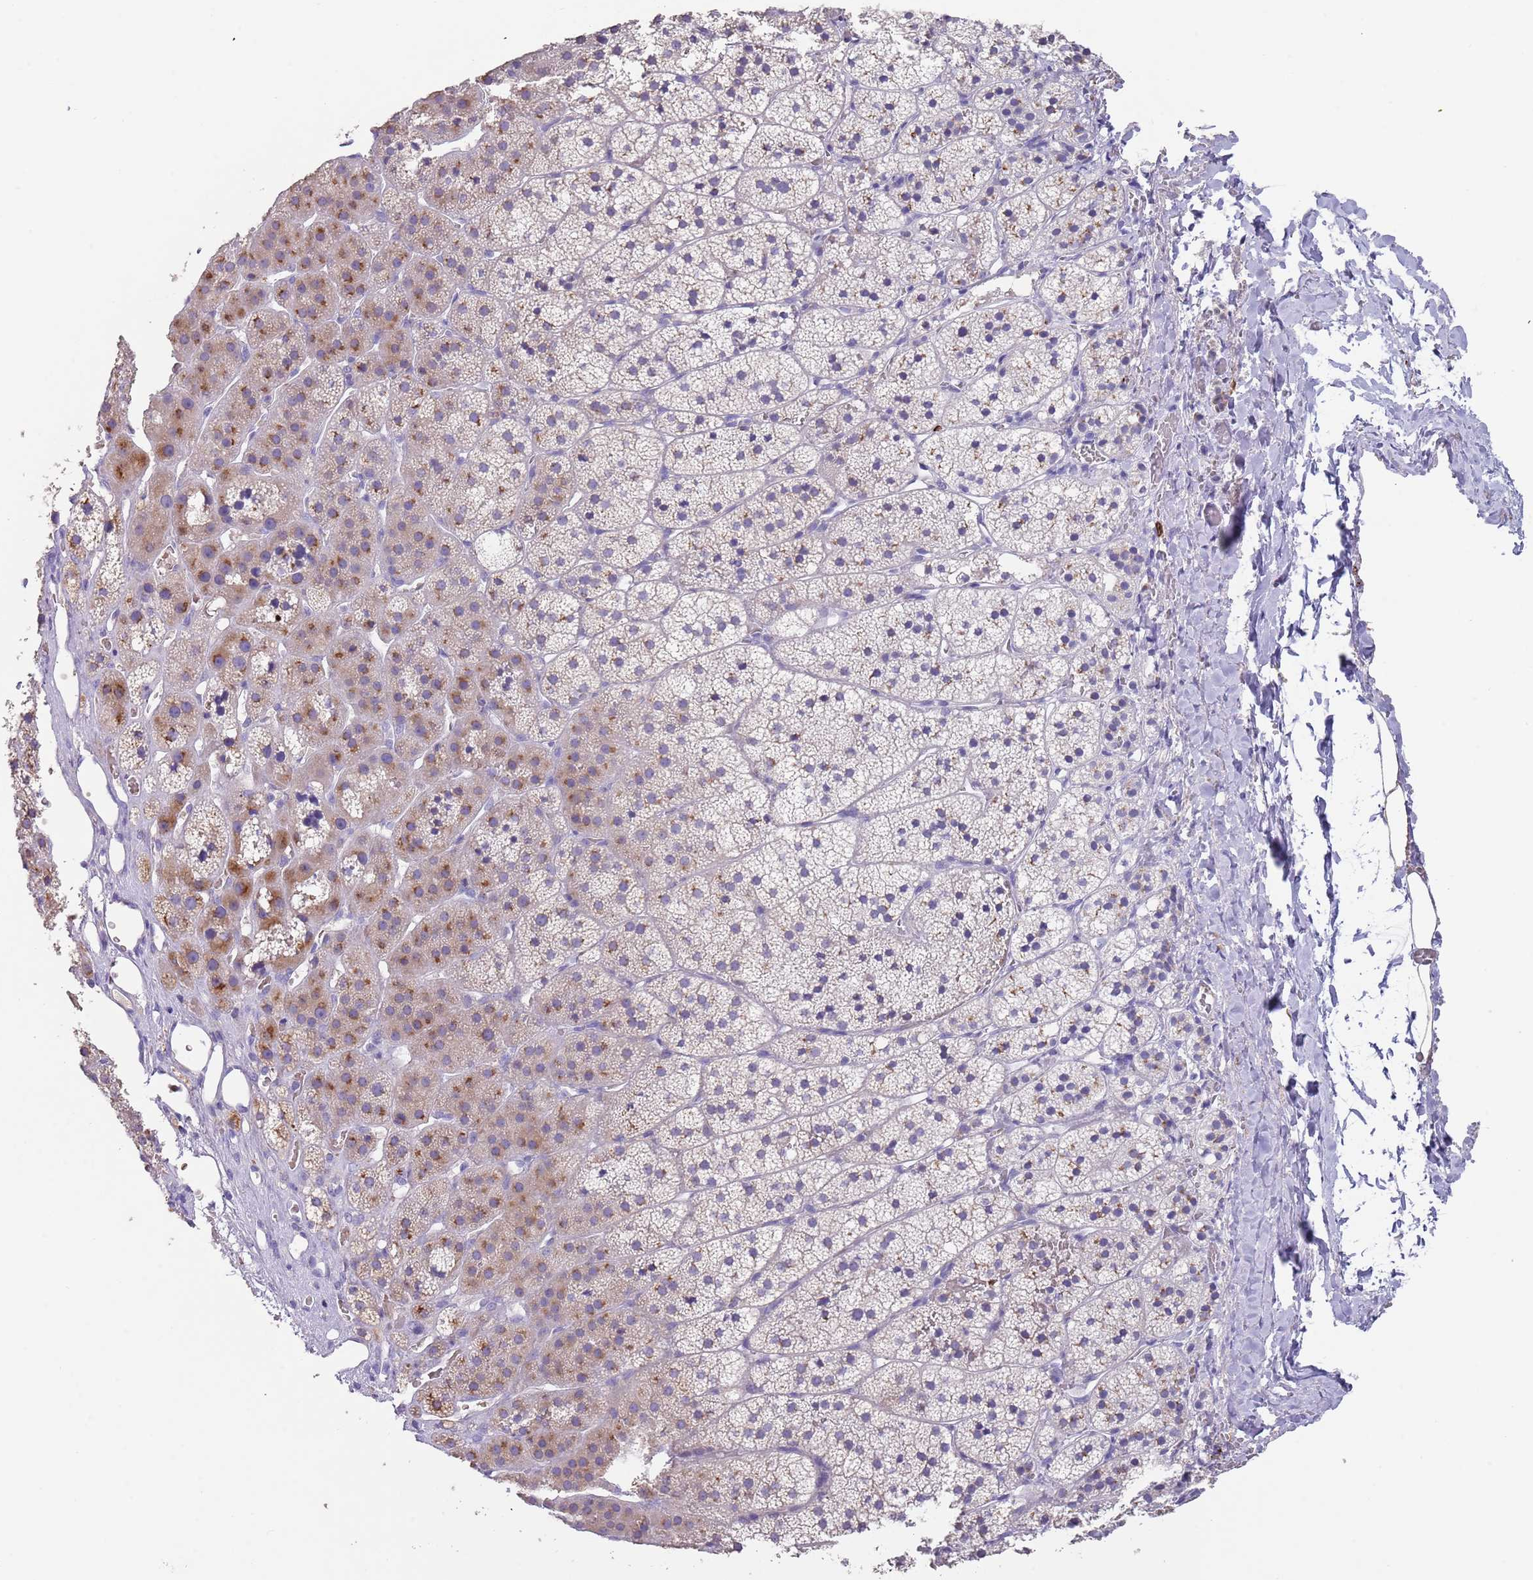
{"staining": {"intensity": "moderate", "quantity": "<25%", "location": "cytoplasmic/membranous"}, "tissue": "adrenal gland", "cell_type": "Glandular cells", "image_type": "normal", "snomed": [{"axis": "morphology", "description": "Normal tissue, NOS"}, {"axis": "topography", "description": "Adrenal gland"}], "caption": "Protein analysis of normal adrenal gland shows moderate cytoplasmic/membranous positivity in approximately <25% of glandular cells.", "gene": "TMEM251", "patient": {"sex": "female", "age": 44}}